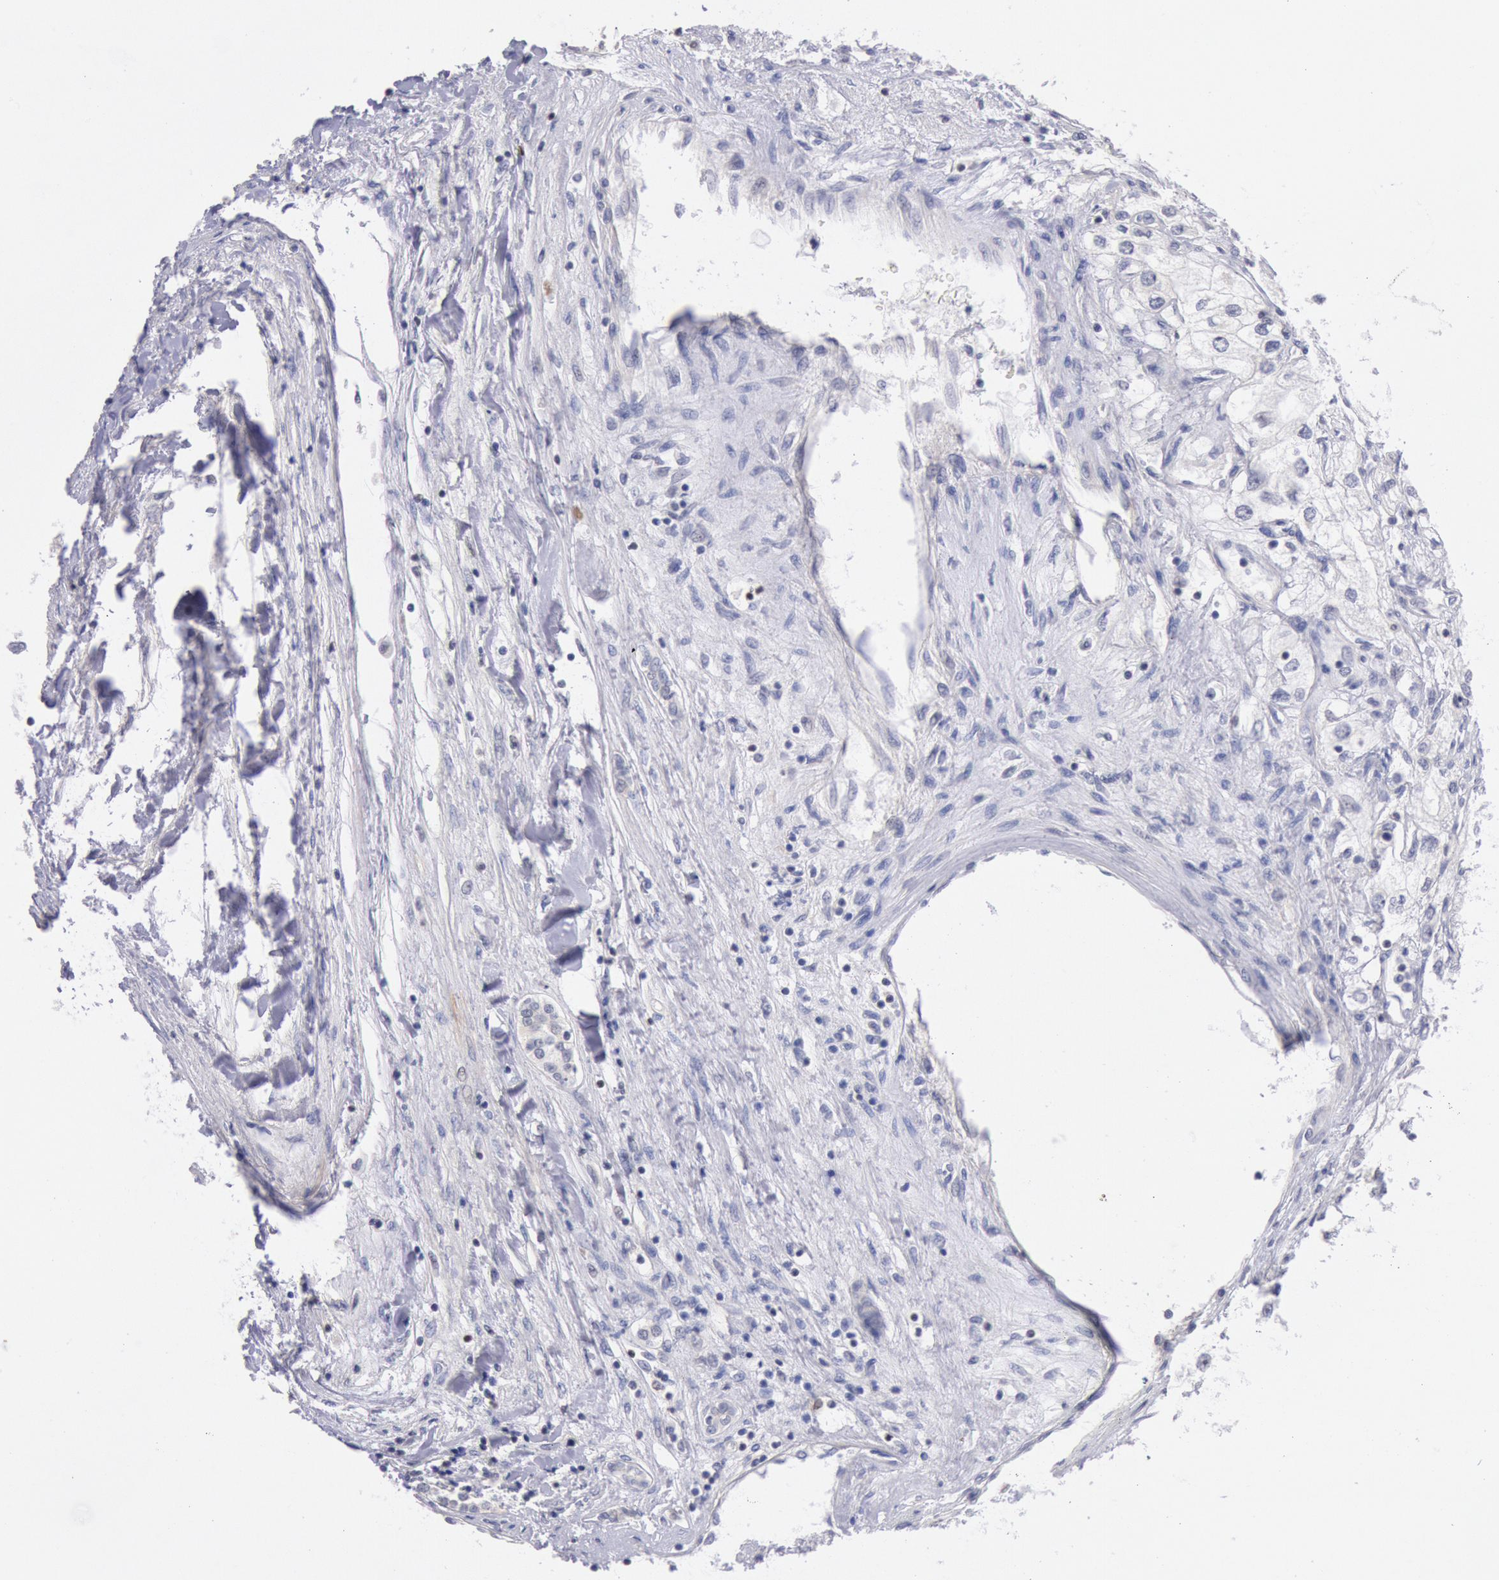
{"staining": {"intensity": "negative", "quantity": "none", "location": "none"}, "tissue": "renal cancer", "cell_type": "Tumor cells", "image_type": "cancer", "snomed": [{"axis": "morphology", "description": "Adenocarcinoma, NOS"}, {"axis": "topography", "description": "Kidney"}], "caption": "The photomicrograph exhibits no significant expression in tumor cells of adenocarcinoma (renal).", "gene": "RPS6KA5", "patient": {"sex": "male", "age": 57}}